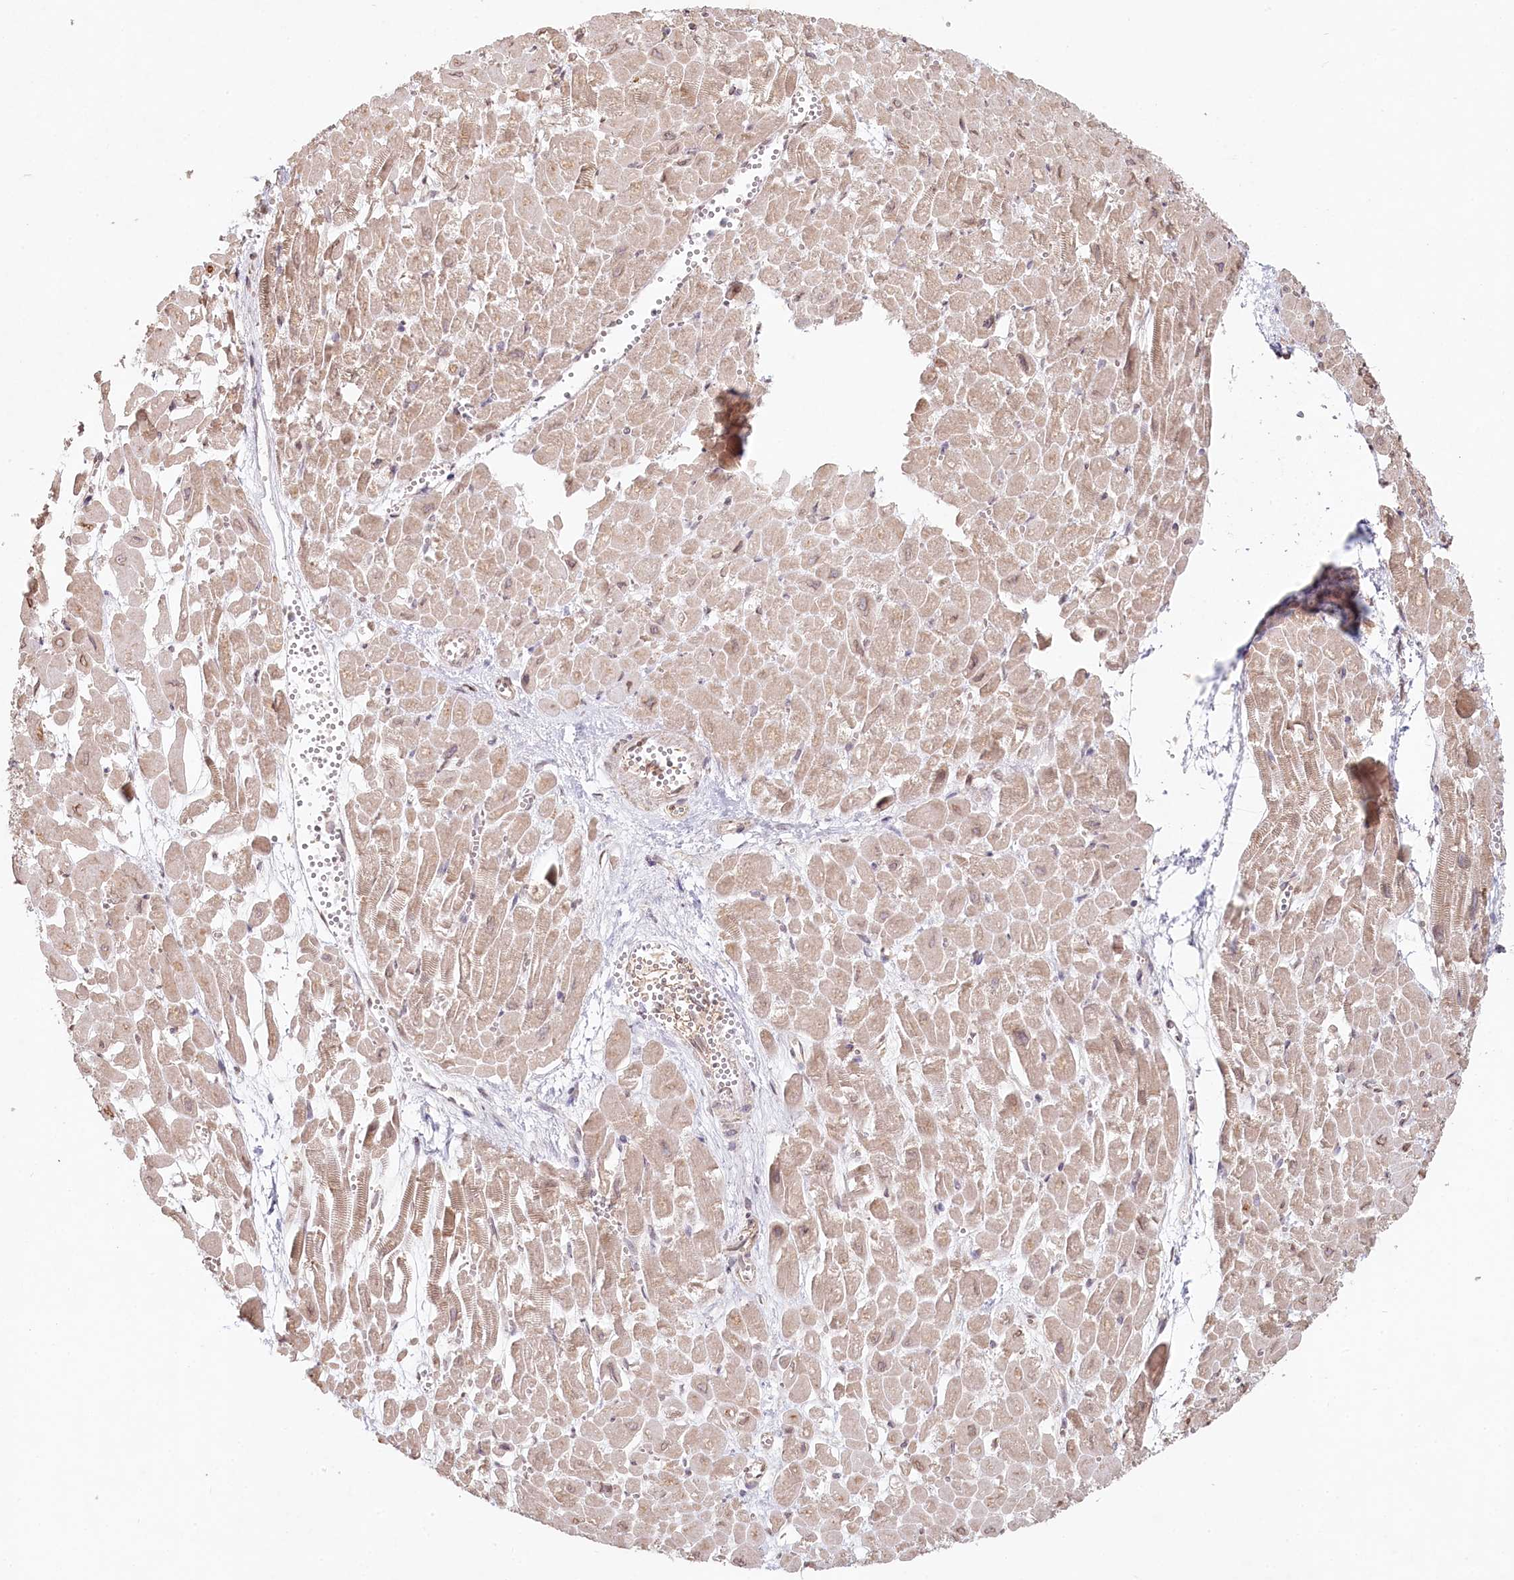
{"staining": {"intensity": "weak", "quantity": "25%-75%", "location": "cytoplasmic/membranous"}, "tissue": "heart muscle", "cell_type": "Cardiomyocytes", "image_type": "normal", "snomed": [{"axis": "morphology", "description": "Normal tissue, NOS"}, {"axis": "topography", "description": "Heart"}], "caption": "The micrograph demonstrates a brown stain indicating the presence of a protein in the cytoplasmic/membranous of cardiomyocytes in heart muscle.", "gene": "TCHP", "patient": {"sex": "male", "age": 54}}